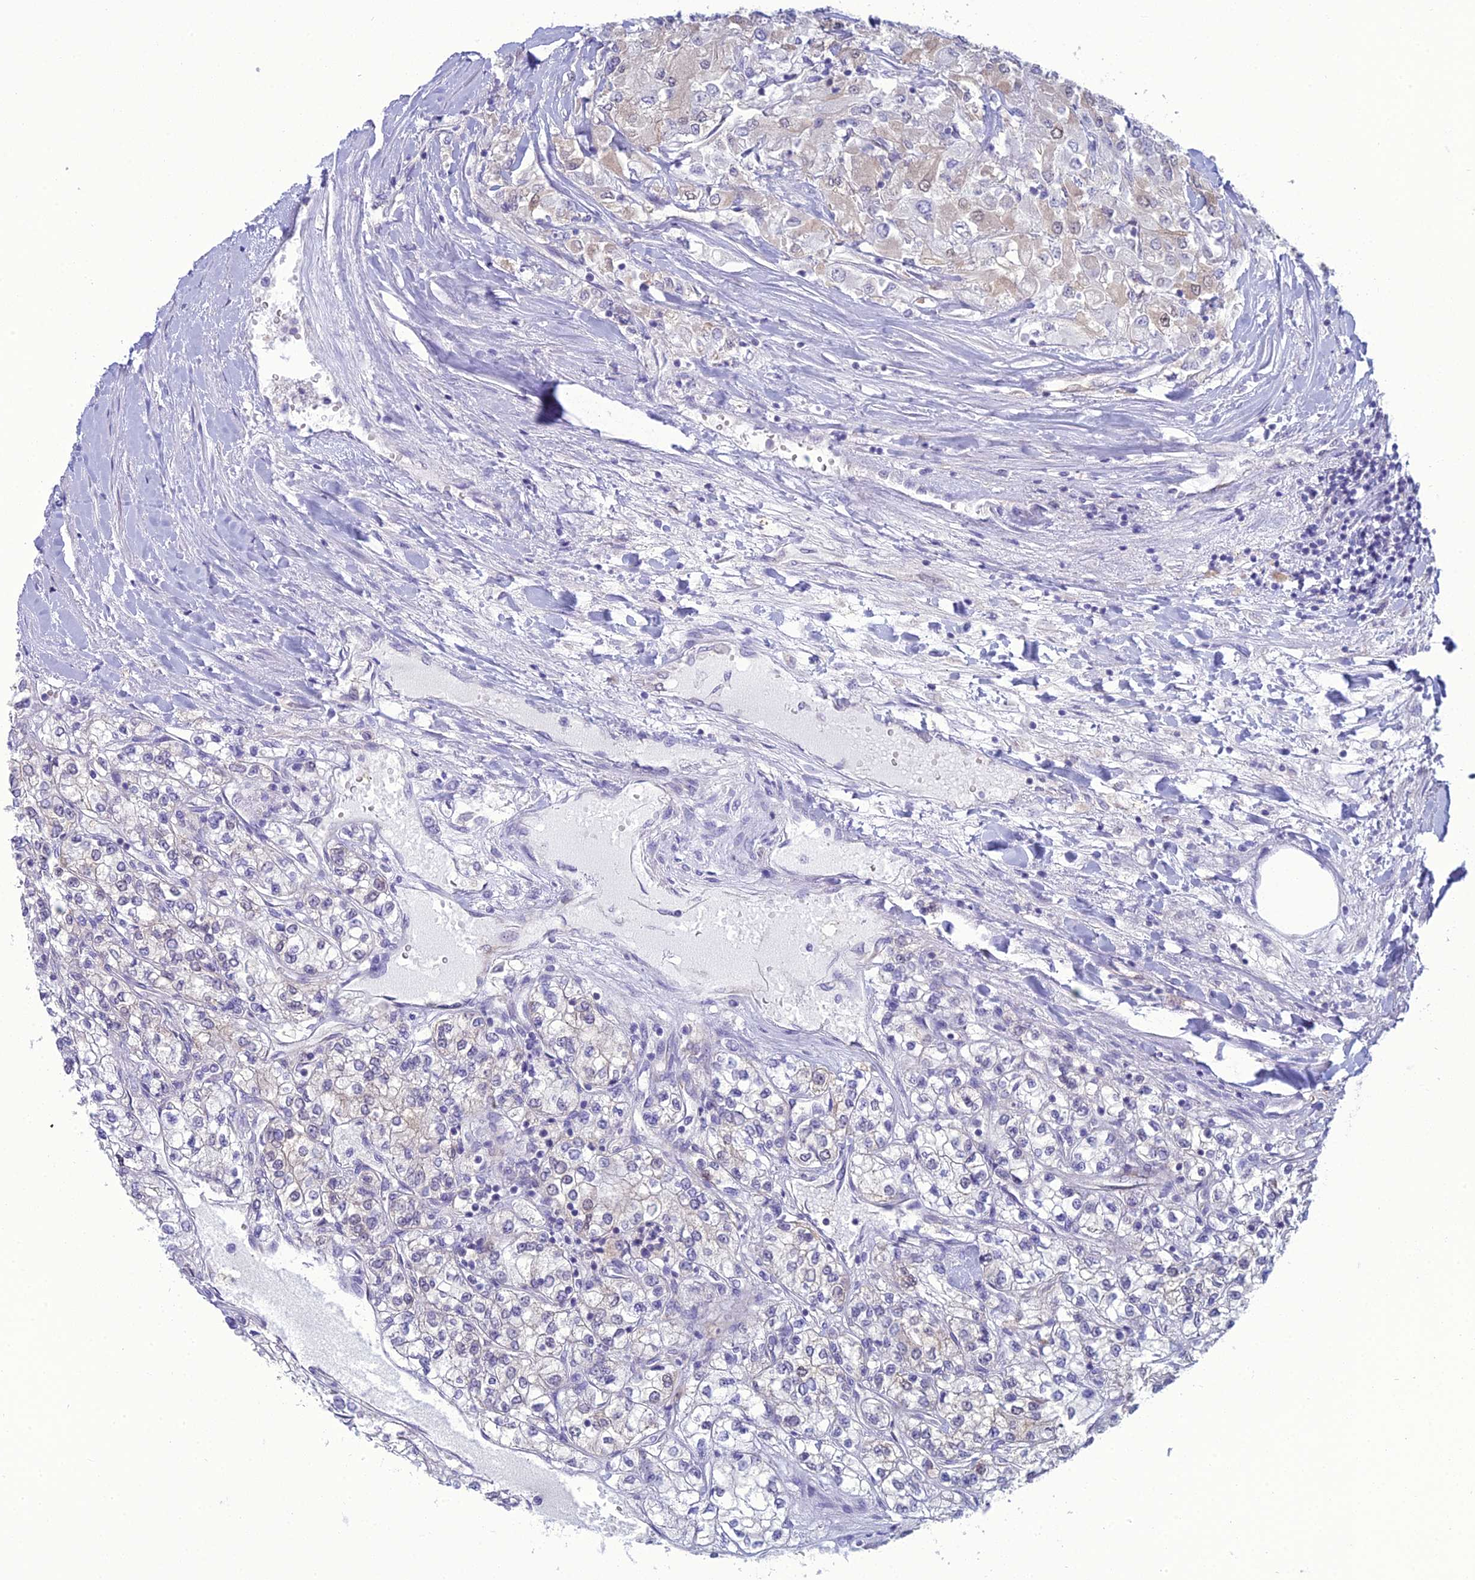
{"staining": {"intensity": "weak", "quantity": "<25%", "location": "cytoplasmic/membranous"}, "tissue": "renal cancer", "cell_type": "Tumor cells", "image_type": "cancer", "snomed": [{"axis": "morphology", "description": "Adenocarcinoma, NOS"}, {"axis": "topography", "description": "Kidney"}], "caption": "An immunohistochemistry image of renal adenocarcinoma is shown. There is no staining in tumor cells of renal adenocarcinoma.", "gene": "GNPNAT1", "patient": {"sex": "male", "age": 80}}